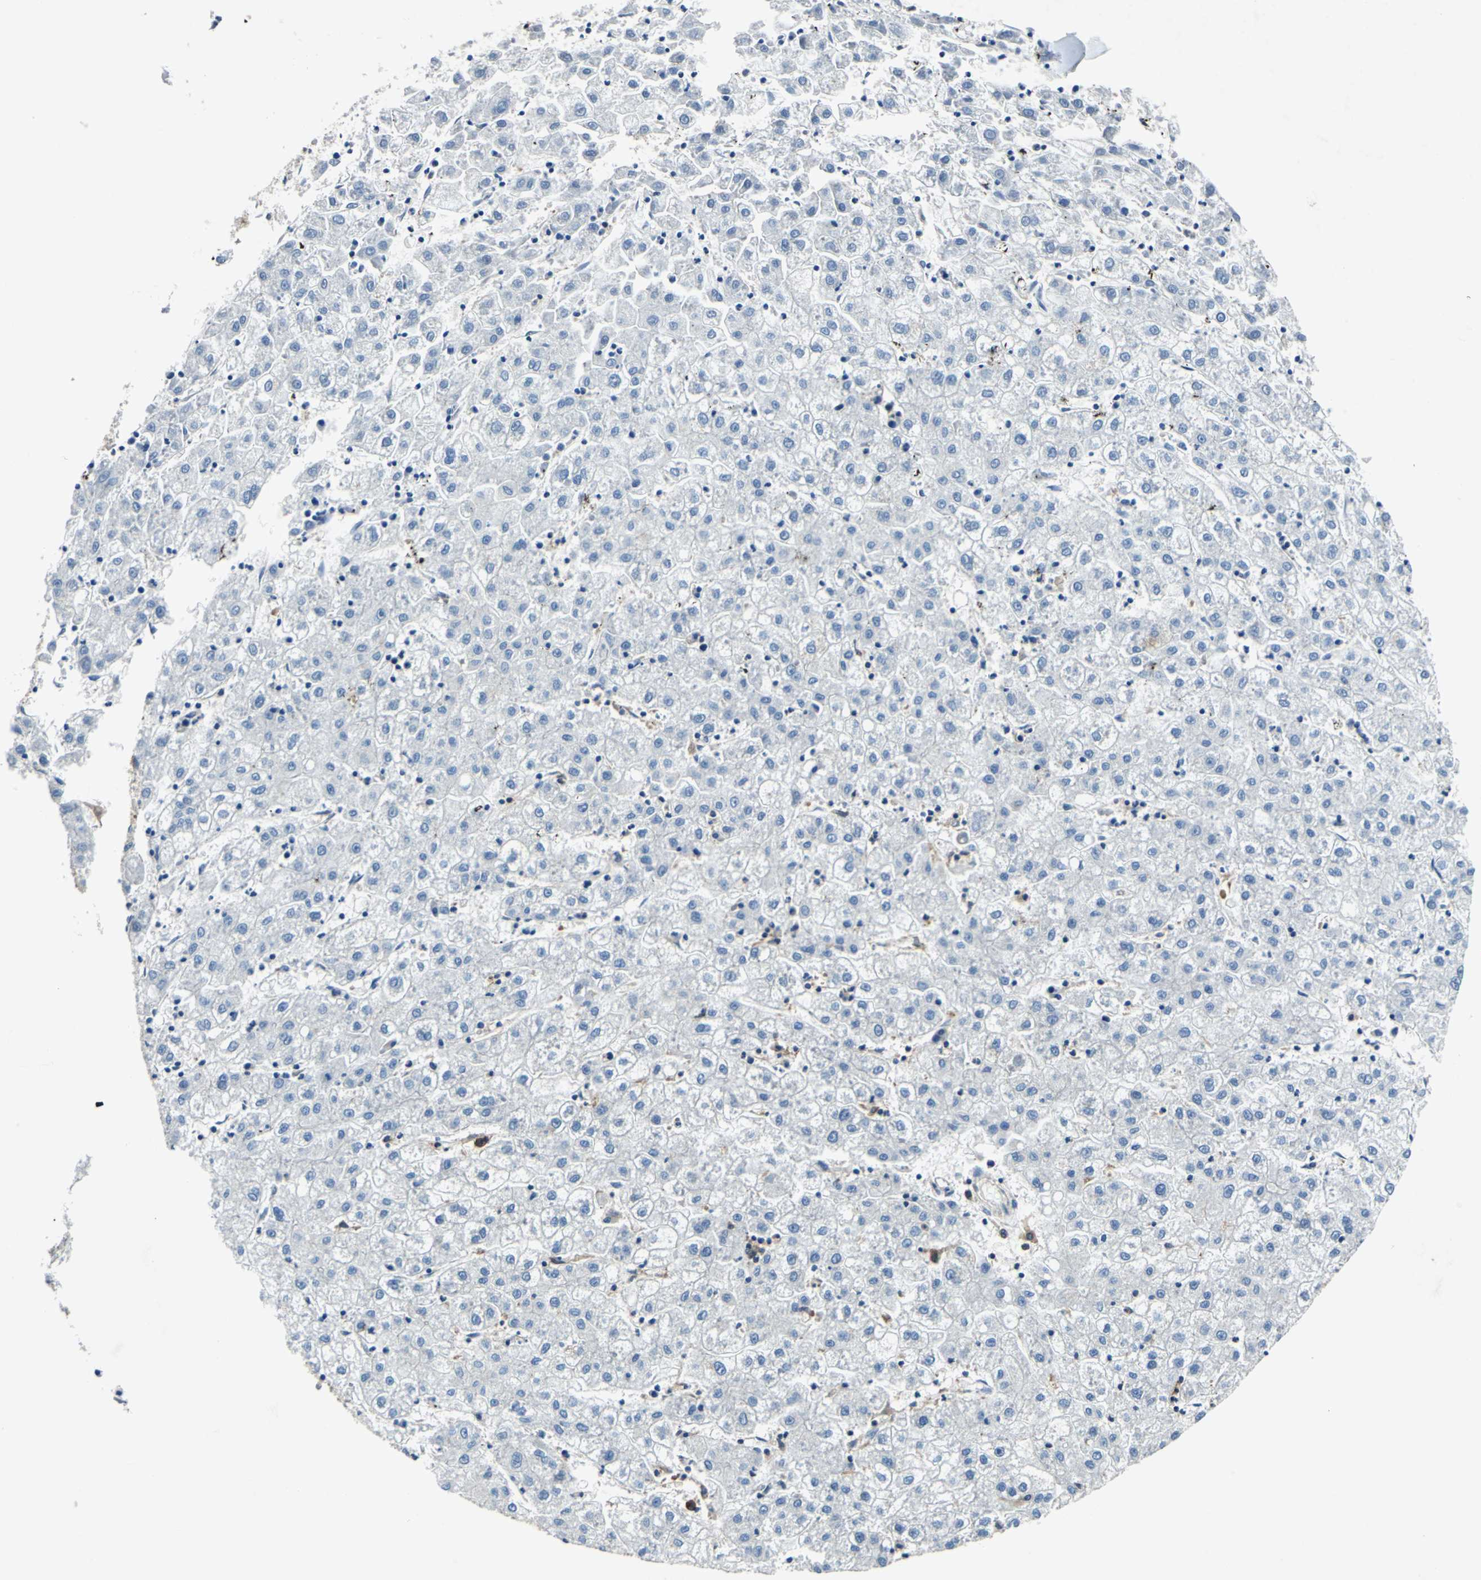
{"staining": {"intensity": "negative", "quantity": "none", "location": "none"}, "tissue": "liver cancer", "cell_type": "Tumor cells", "image_type": "cancer", "snomed": [{"axis": "morphology", "description": "Carcinoma, Hepatocellular, NOS"}, {"axis": "topography", "description": "Liver"}], "caption": "Immunohistochemistry micrograph of neoplastic tissue: liver cancer stained with DAB exhibits no significant protein positivity in tumor cells.", "gene": "ARPC3", "patient": {"sex": "male", "age": 72}}